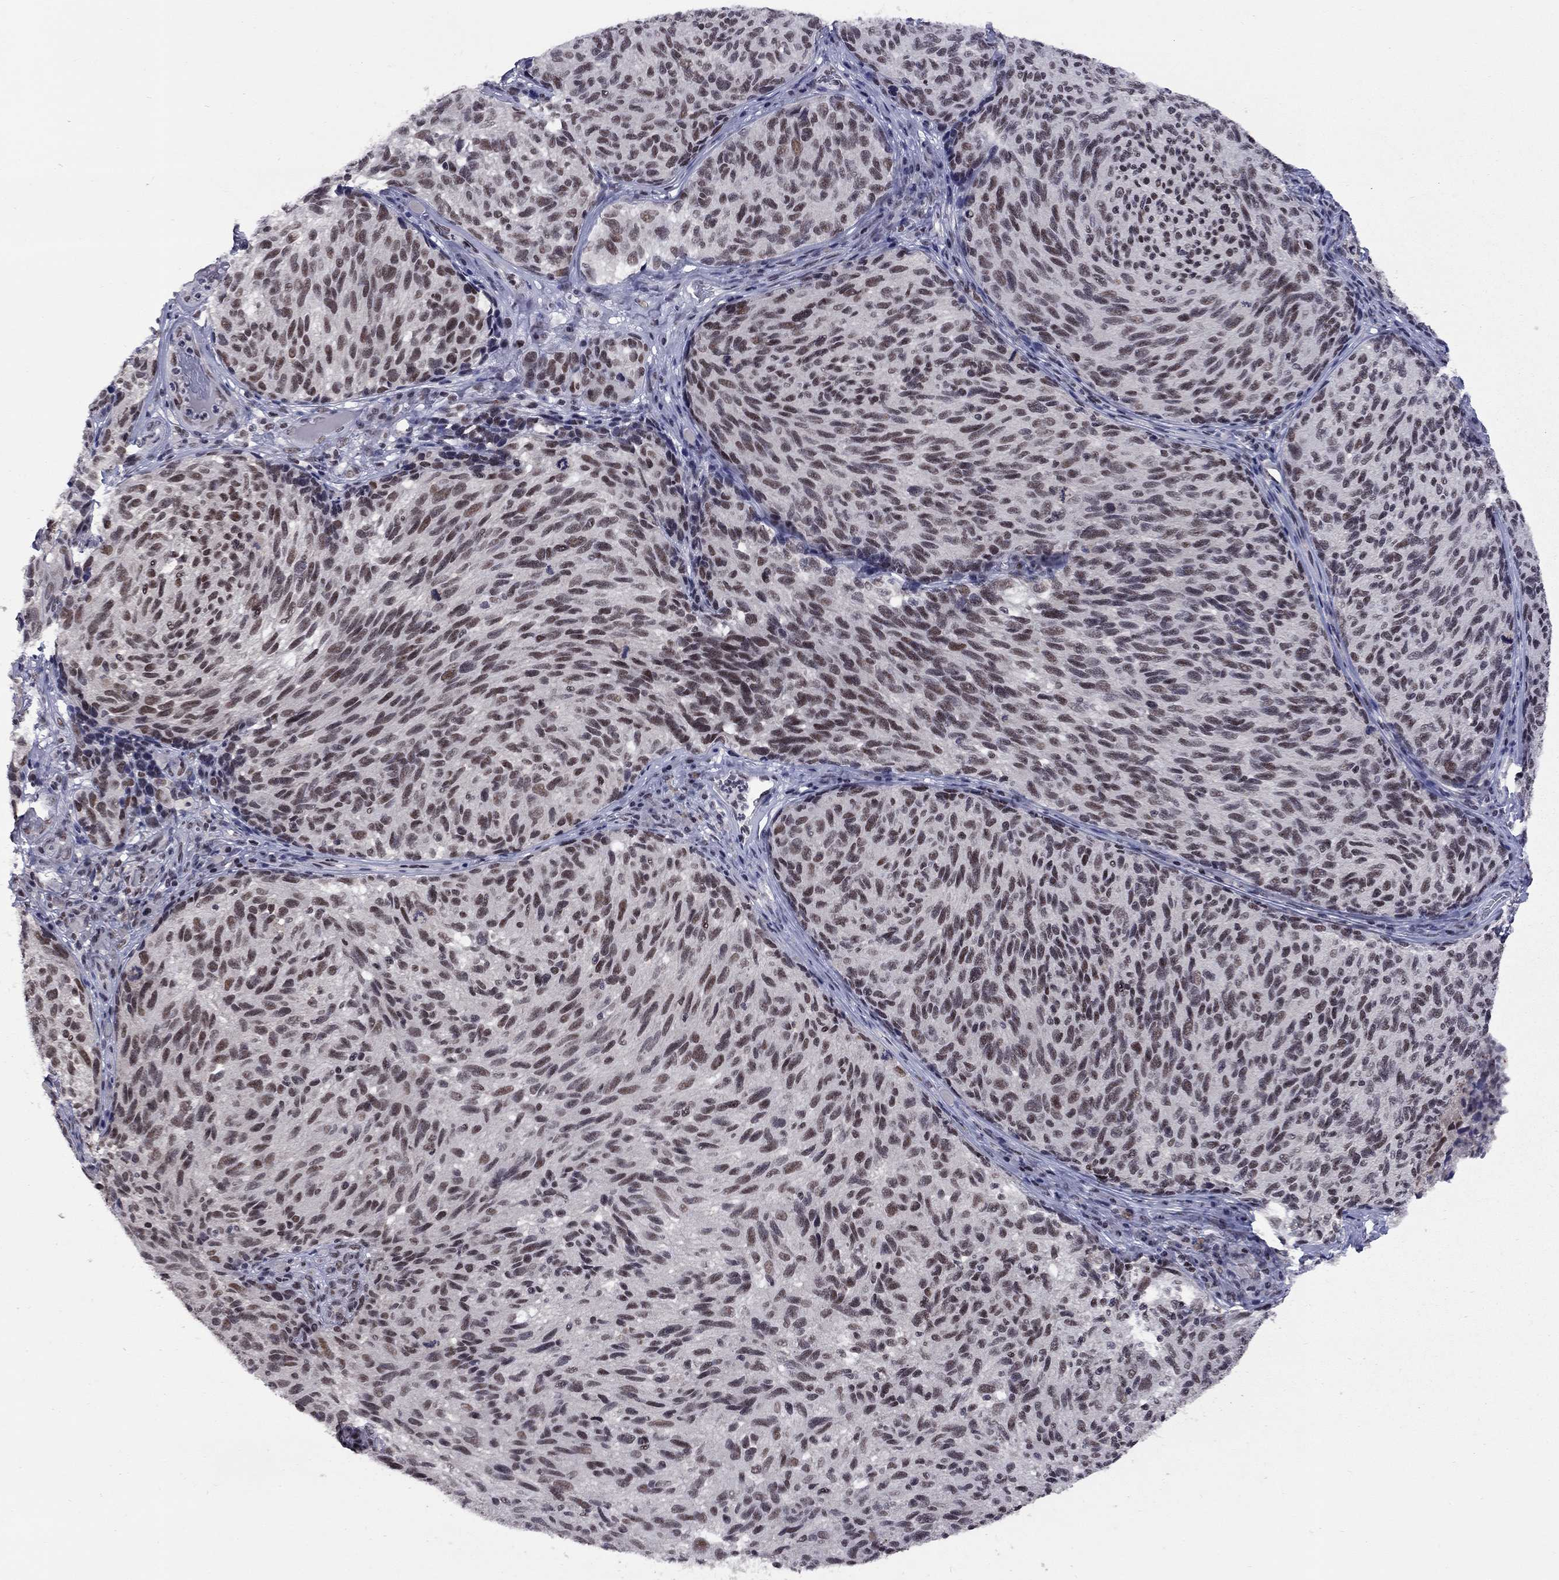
{"staining": {"intensity": "weak", "quantity": "25%-75%", "location": "nuclear"}, "tissue": "melanoma", "cell_type": "Tumor cells", "image_type": "cancer", "snomed": [{"axis": "morphology", "description": "Malignant melanoma, NOS"}, {"axis": "topography", "description": "Skin"}], "caption": "Malignant melanoma was stained to show a protein in brown. There is low levels of weak nuclear staining in about 25%-75% of tumor cells. (Brightfield microscopy of DAB IHC at high magnification).", "gene": "TAF9", "patient": {"sex": "female", "age": 73}}